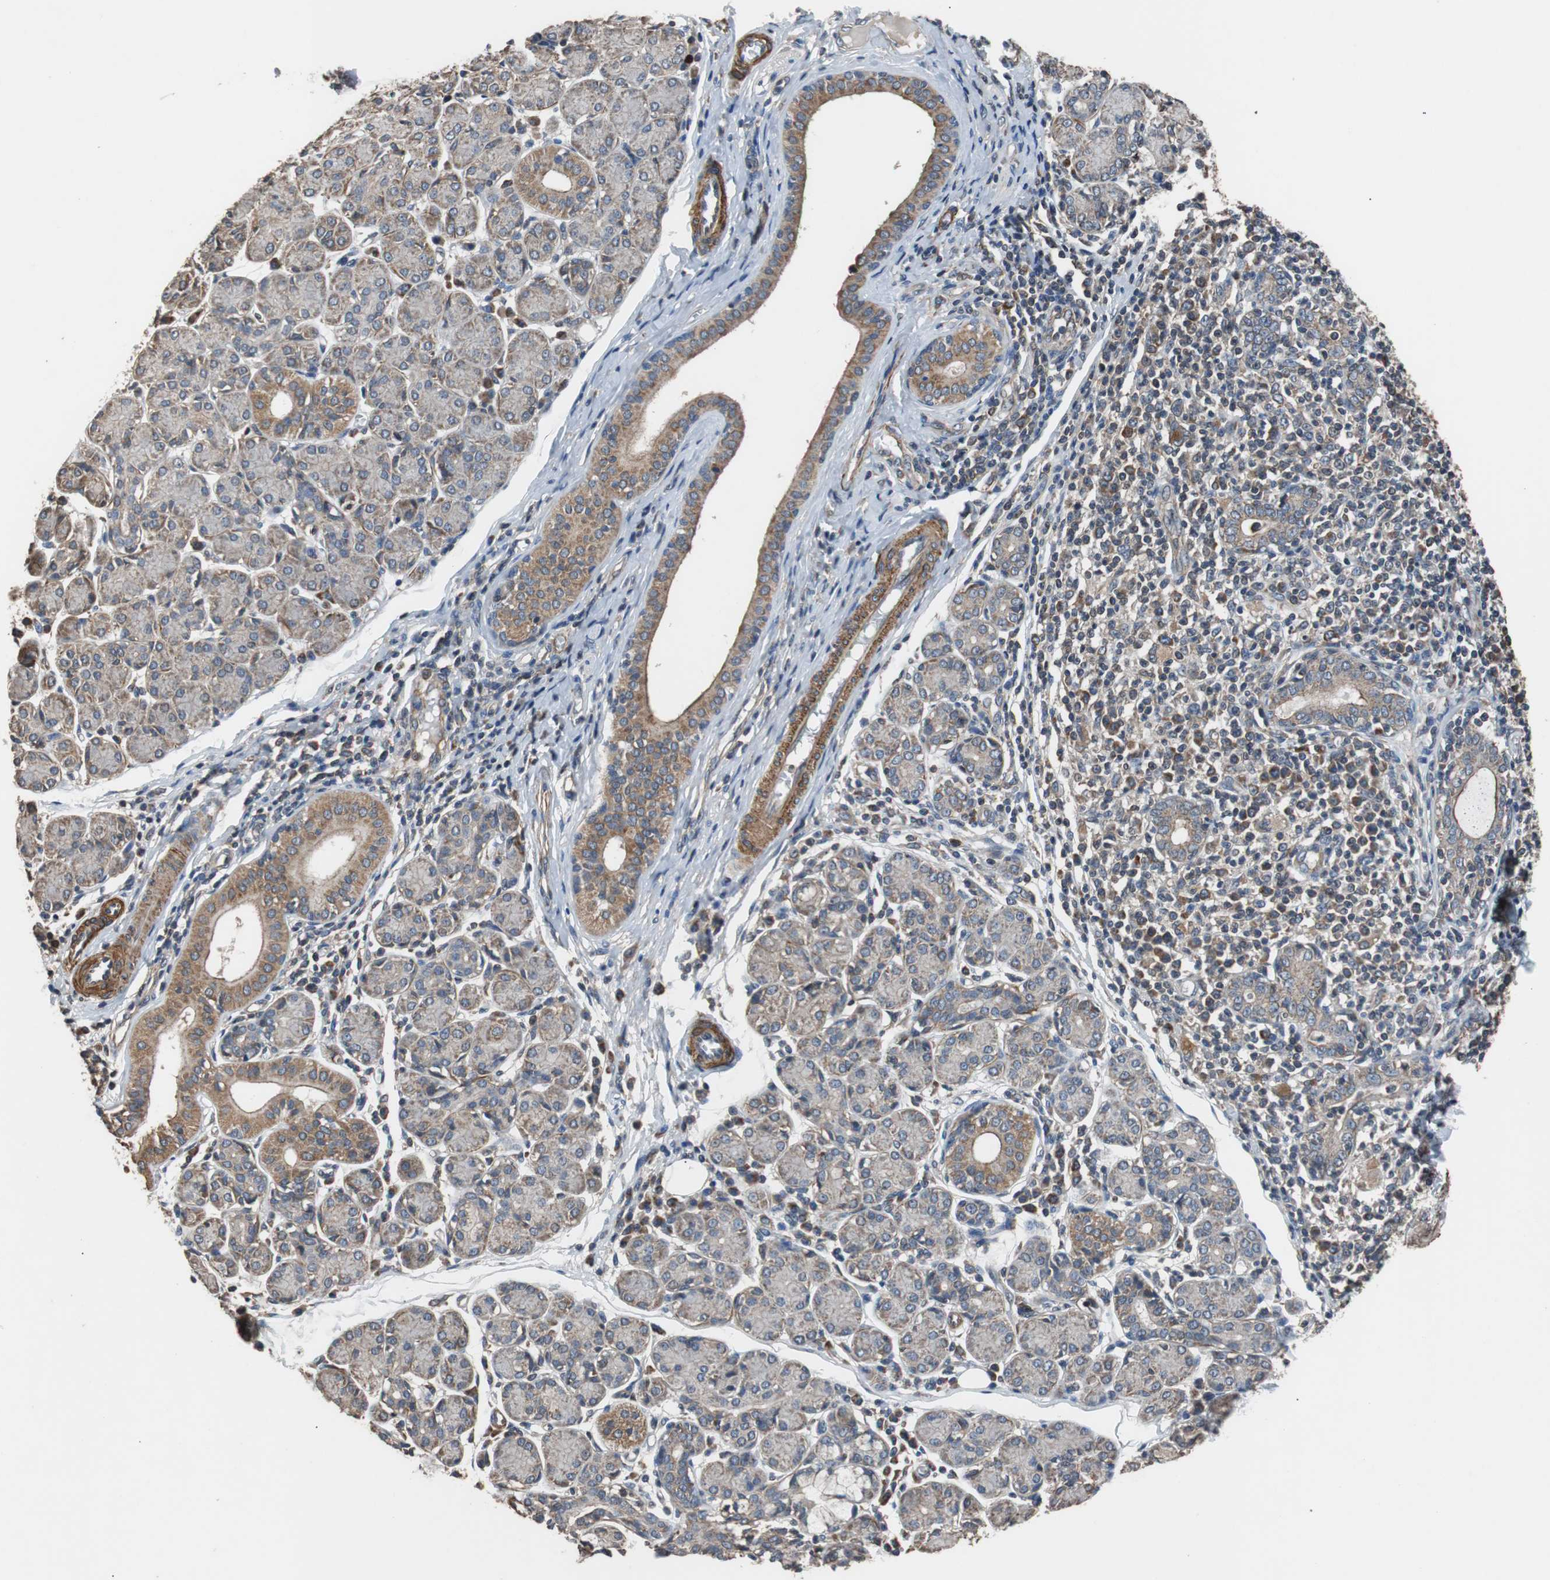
{"staining": {"intensity": "moderate", "quantity": "25%-75%", "location": "cytoplasmic/membranous"}, "tissue": "salivary gland", "cell_type": "Glandular cells", "image_type": "normal", "snomed": [{"axis": "morphology", "description": "Normal tissue, NOS"}, {"axis": "morphology", "description": "Inflammation, NOS"}, {"axis": "topography", "description": "Lymph node"}, {"axis": "topography", "description": "Salivary gland"}], "caption": "The micrograph displays immunohistochemical staining of benign salivary gland. There is moderate cytoplasmic/membranous staining is appreciated in approximately 25%-75% of glandular cells. The staining was performed using DAB, with brown indicating positive protein expression. Nuclei are stained blue with hematoxylin.", "gene": "PITRM1", "patient": {"sex": "male", "age": 3}}